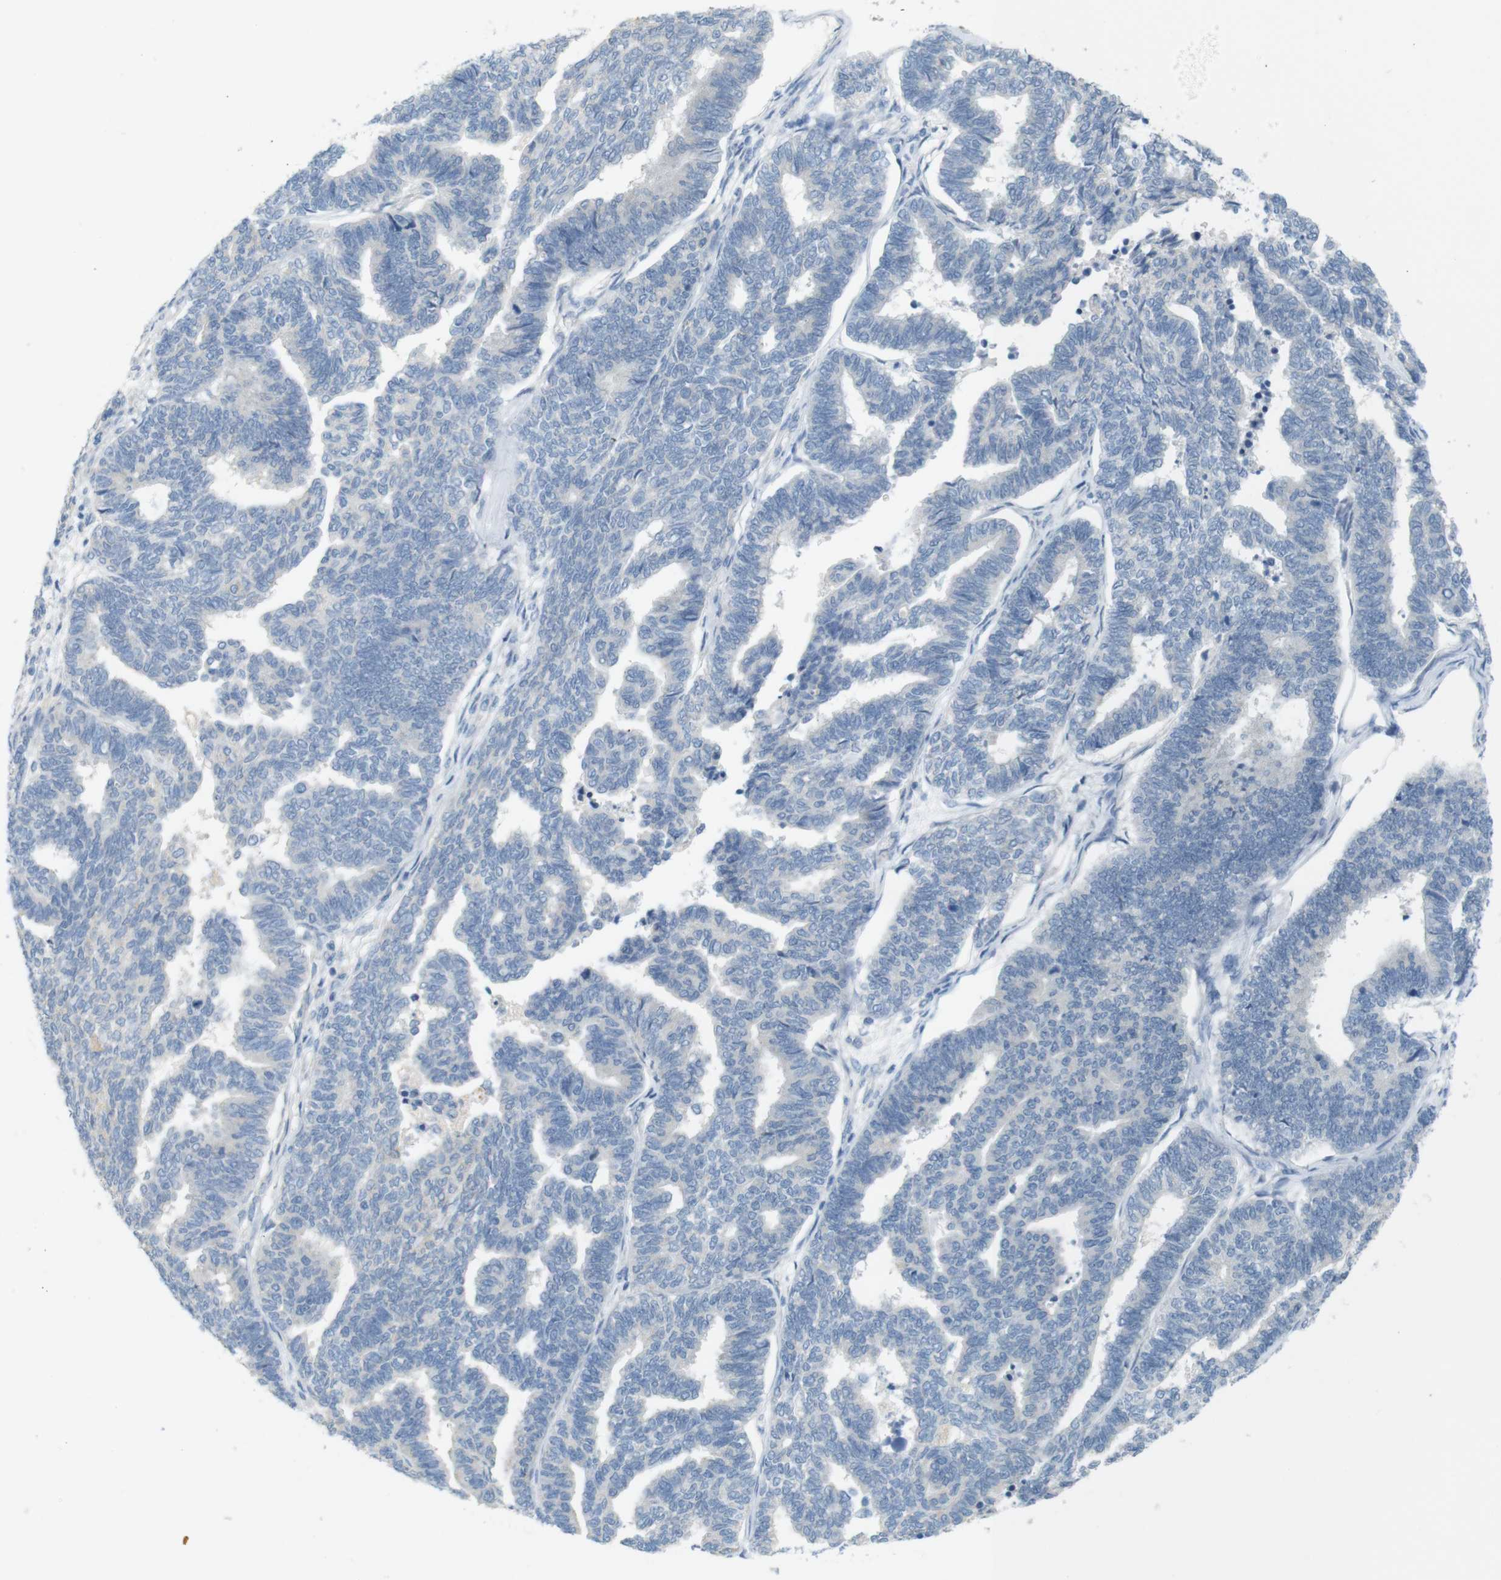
{"staining": {"intensity": "negative", "quantity": "none", "location": "none"}, "tissue": "endometrial cancer", "cell_type": "Tumor cells", "image_type": "cancer", "snomed": [{"axis": "morphology", "description": "Adenocarcinoma, NOS"}, {"axis": "topography", "description": "Endometrium"}], "caption": "High magnification brightfield microscopy of adenocarcinoma (endometrial) stained with DAB (3,3'-diaminobenzidine) (brown) and counterstained with hematoxylin (blue): tumor cells show no significant positivity.", "gene": "LRRK2", "patient": {"sex": "female", "age": 70}}